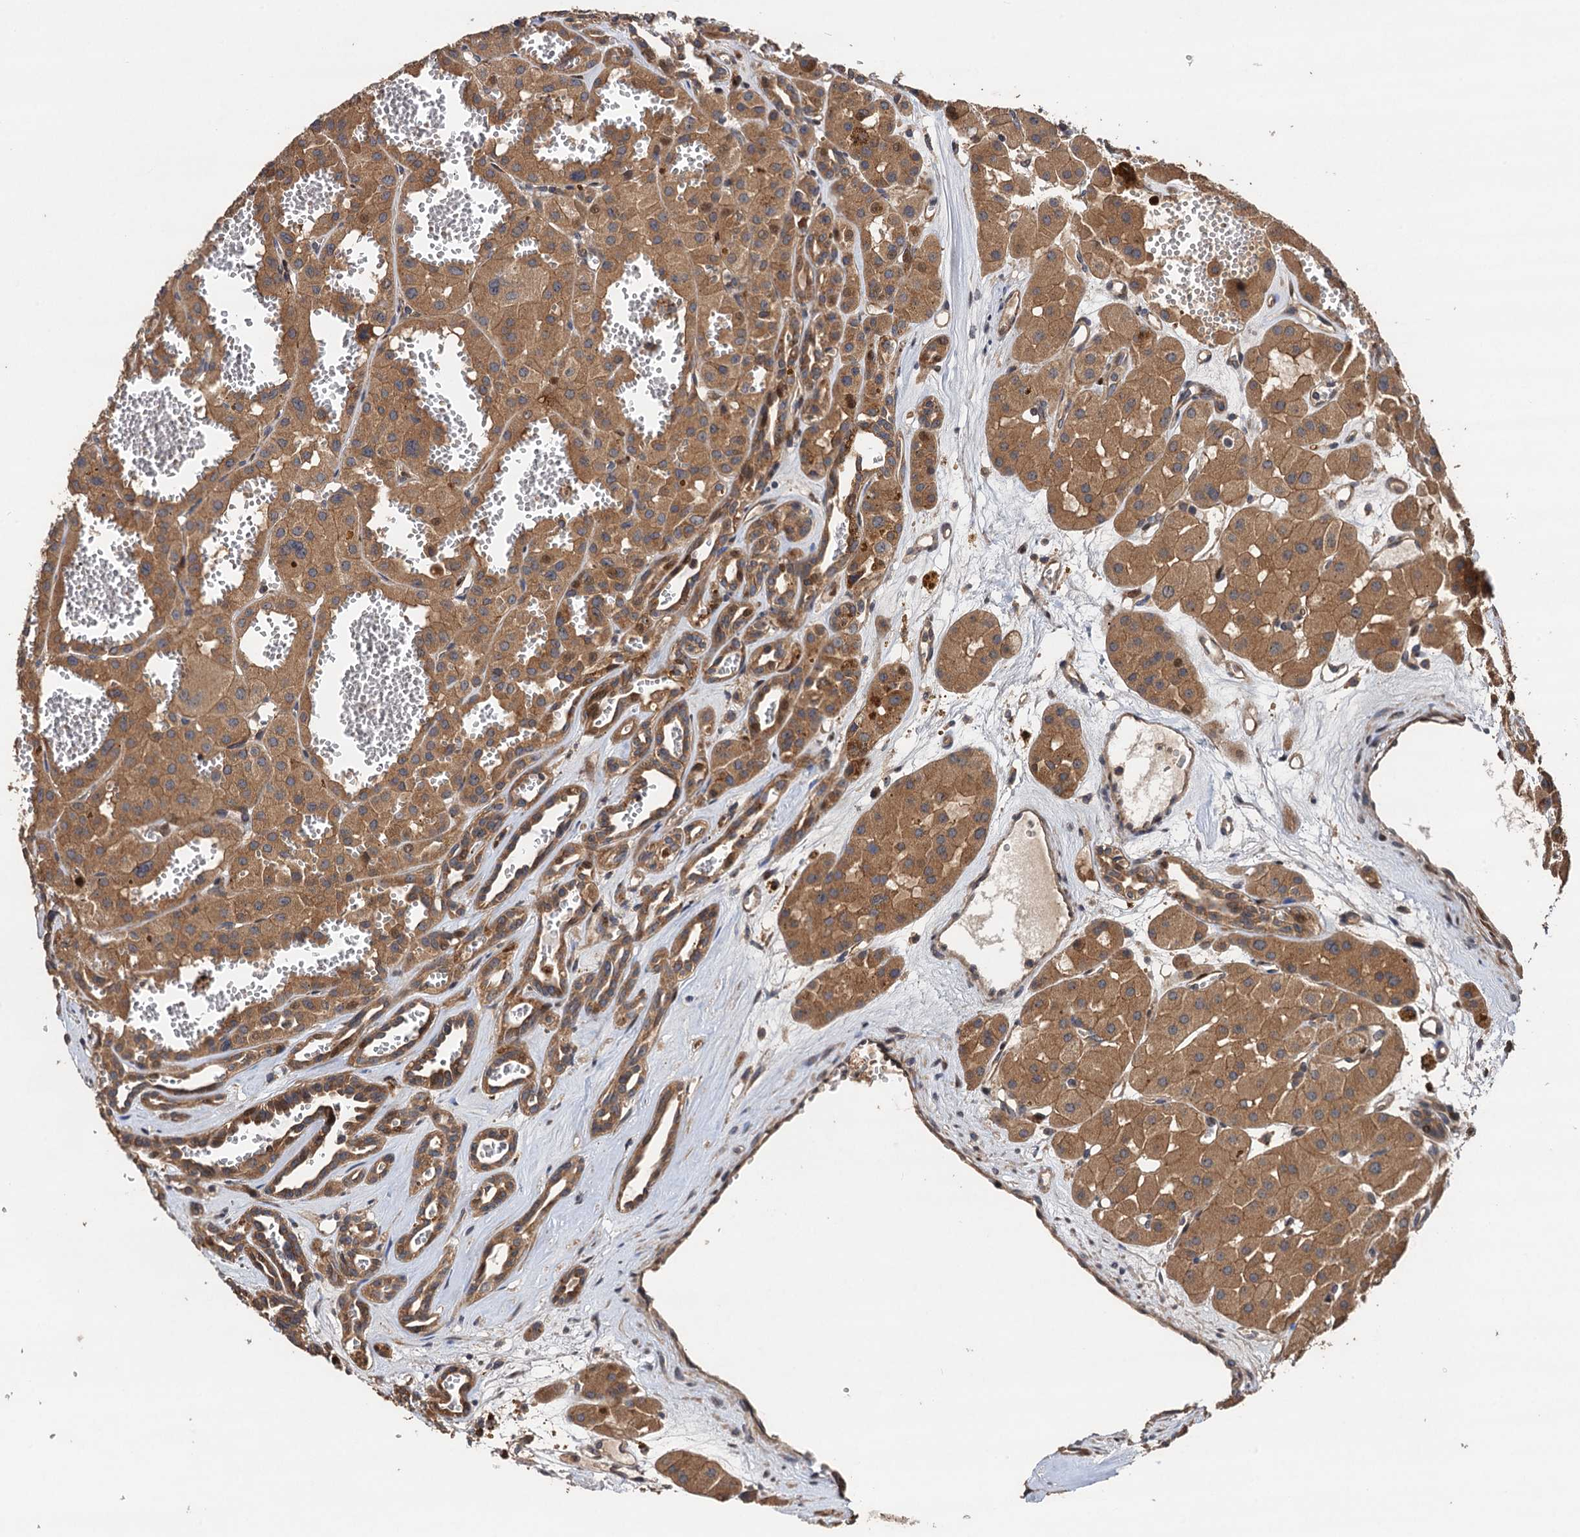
{"staining": {"intensity": "moderate", "quantity": ">75%", "location": "cytoplasmic/membranous"}, "tissue": "renal cancer", "cell_type": "Tumor cells", "image_type": "cancer", "snomed": [{"axis": "morphology", "description": "Carcinoma, NOS"}, {"axis": "topography", "description": "Kidney"}], "caption": "A photomicrograph of renal carcinoma stained for a protein displays moderate cytoplasmic/membranous brown staining in tumor cells.", "gene": "TMEM39B", "patient": {"sex": "female", "age": 75}}